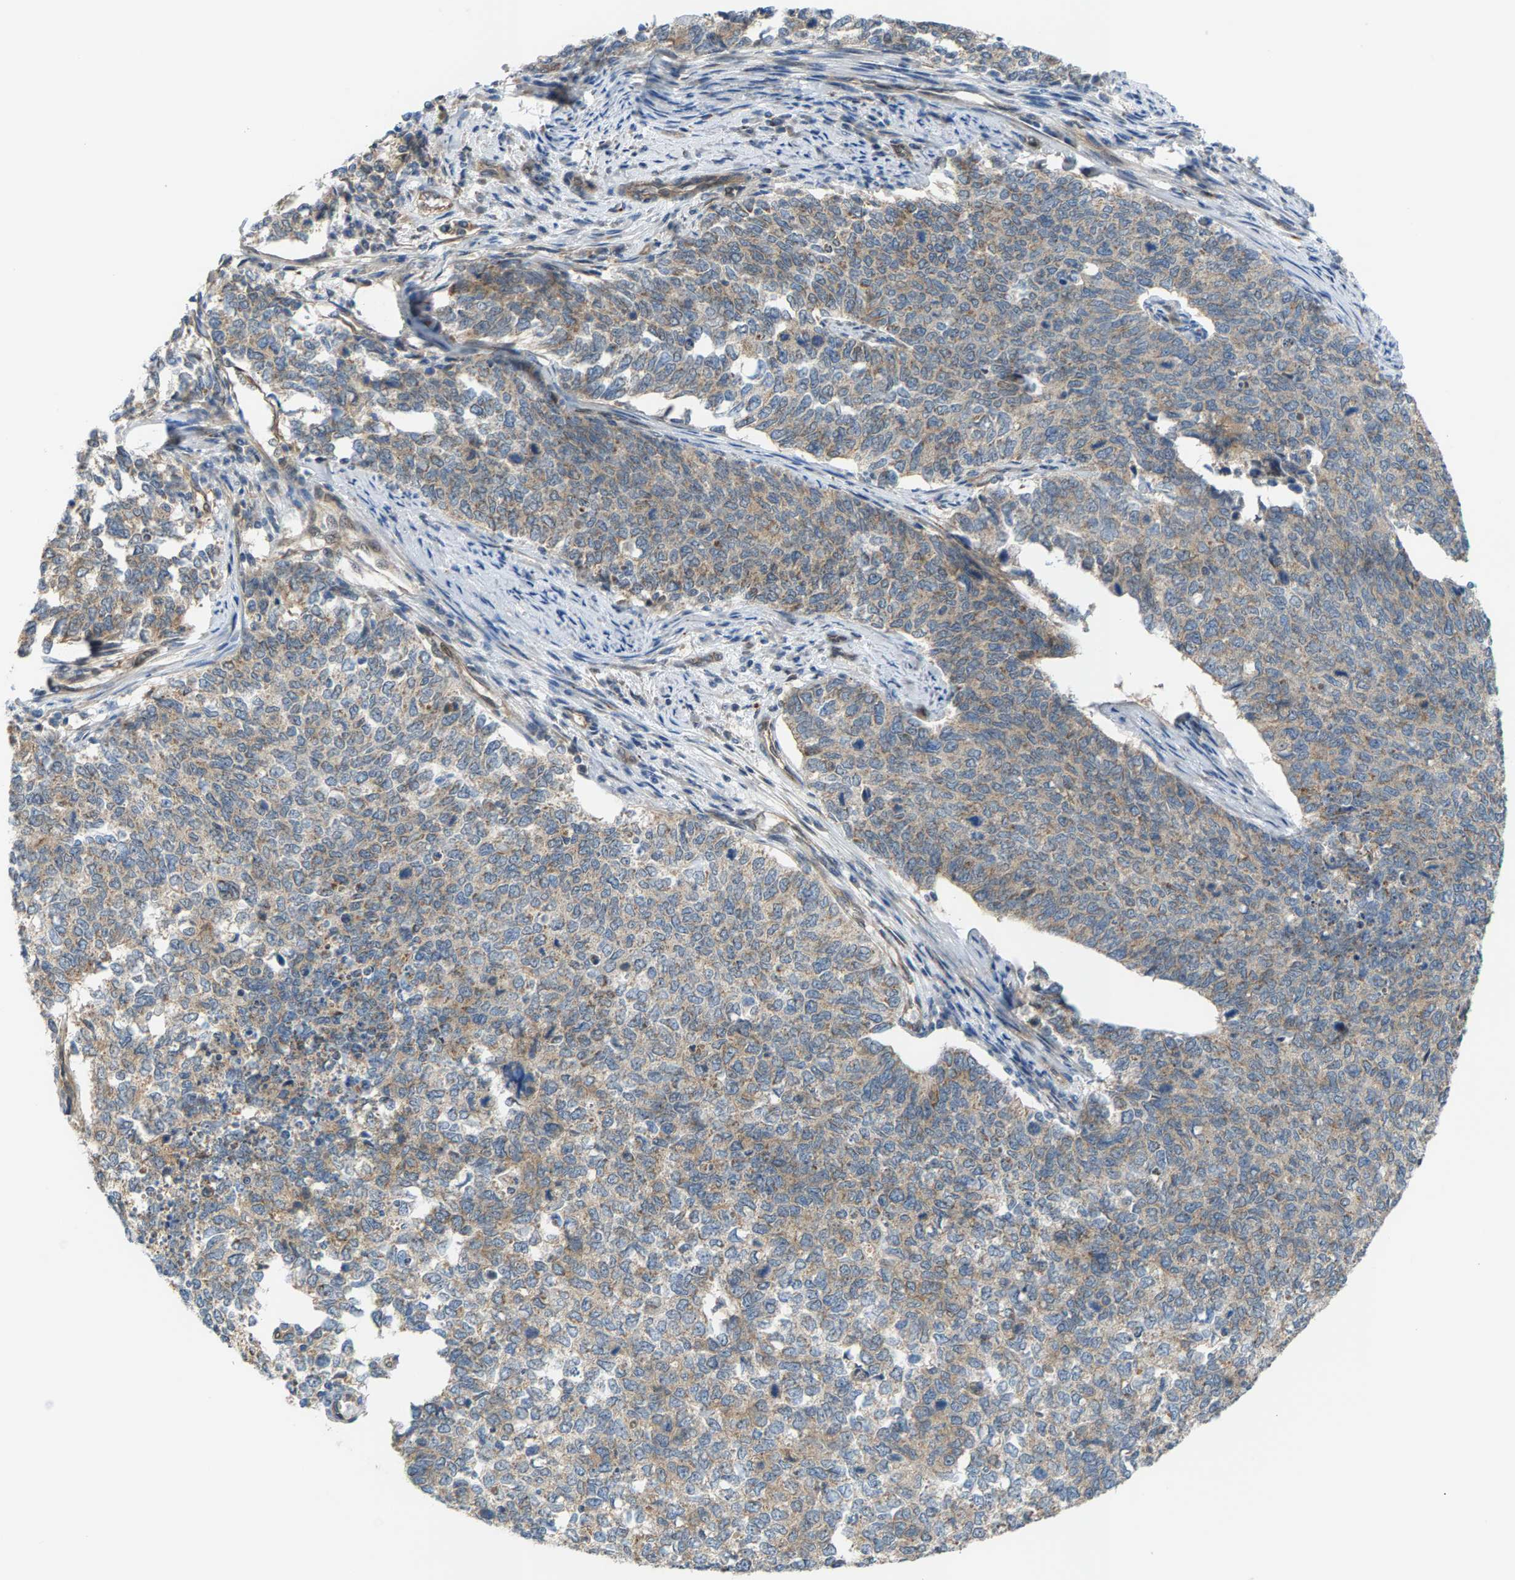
{"staining": {"intensity": "weak", "quantity": ">75%", "location": "cytoplasmic/membranous"}, "tissue": "cervical cancer", "cell_type": "Tumor cells", "image_type": "cancer", "snomed": [{"axis": "morphology", "description": "Squamous cell carcinoma, NOS"}, {"axis": "topography", "description": "Cervix"}], "caption": "Immunohistochemical staining of human cervical cancer (squamous cell carcinoma) shows low levels of weak cytoplasmic/membranous staining in about >75% of tumor cells. (Stains: DAB in brown, nuclei in blue, Microscopy: brightfield microscopy at high magnification).", "gene": "PDCL", "patient": {"sex": "female", "age": 63}}